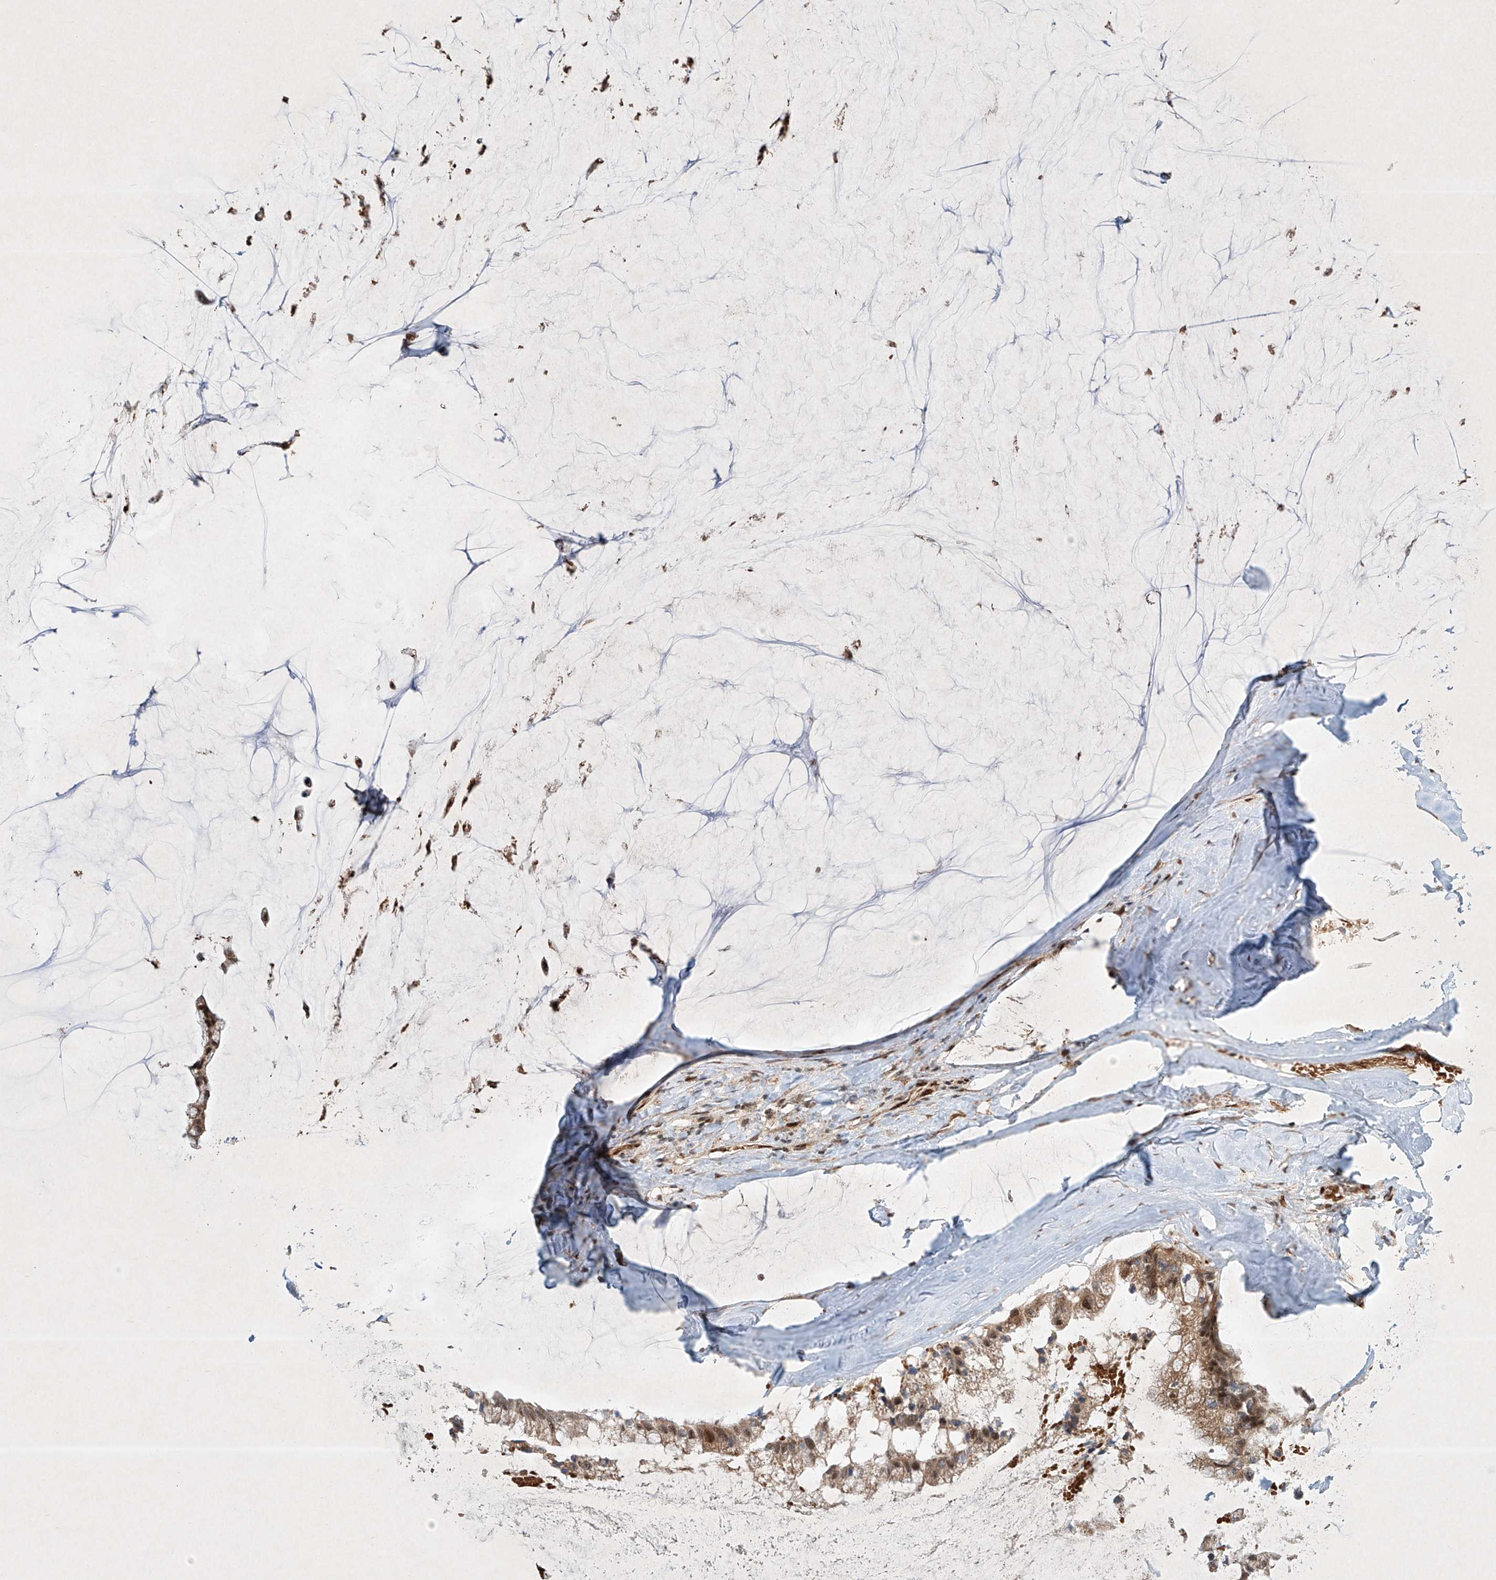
{"staining": {"intensity": "moderate", "quantity": ">75%", "location": "cytoplasmic/membranous,nuclear"}, "tissue": "ovarian cancer", "cell_type": "Tumor cells", "image_type": "cancer", "snomed": [{"axis": "morphology", "description": "Cystadenocarcinoma, mucinous, NOS"}, {"axis": "topography", "description": "Ovary"}], "caption": "Immunohistochemical staining of ovarian cancer (mucinous cystadenocarcinoma) shows medium levels of moderate cytoplasmic/membranous and nuclear positivity in approximately >75% of tumor cells.", "gene": "EPG5", "patient": {"sex": "female", "age": 39}}